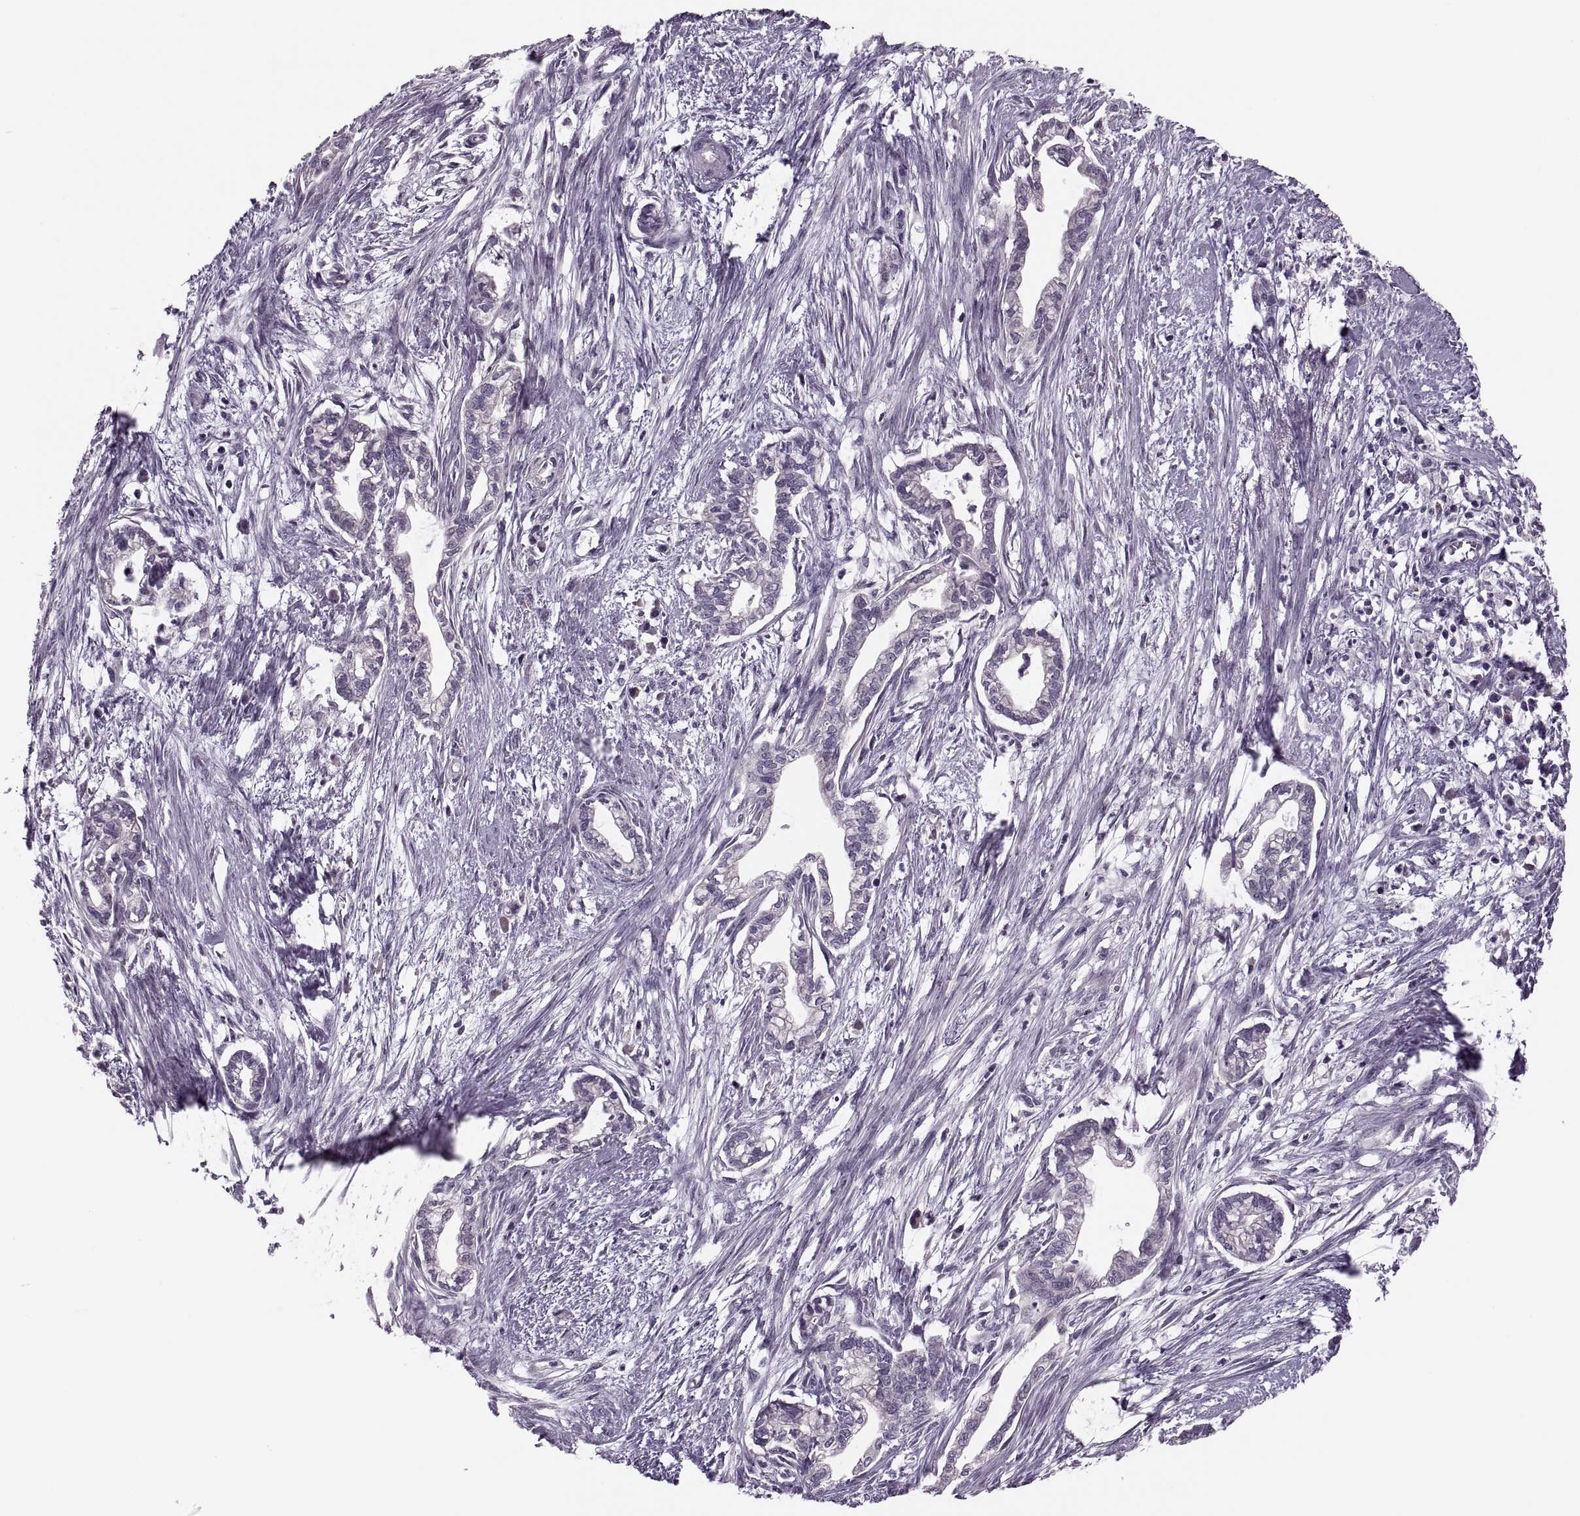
{"staining": {"intensity": "negative", "quantity": "none", "location": "none"}, "tissue": "cervical cancer", "cell_type": "Tumor cells", "image_type": "cancer", "snomed": [{"axis": "morphology", "description": "Adenocarcinoma, NOS"}, {"axis": "topography", "description": "Cervix"}], "caption": "Protein analysis of adenocarcinoma (cervical) shows no significant staining in tumor cells. Nuclei are stained in blue.", "gene": "PRSS54", "patient": {"sex": "female", "age": 62}}